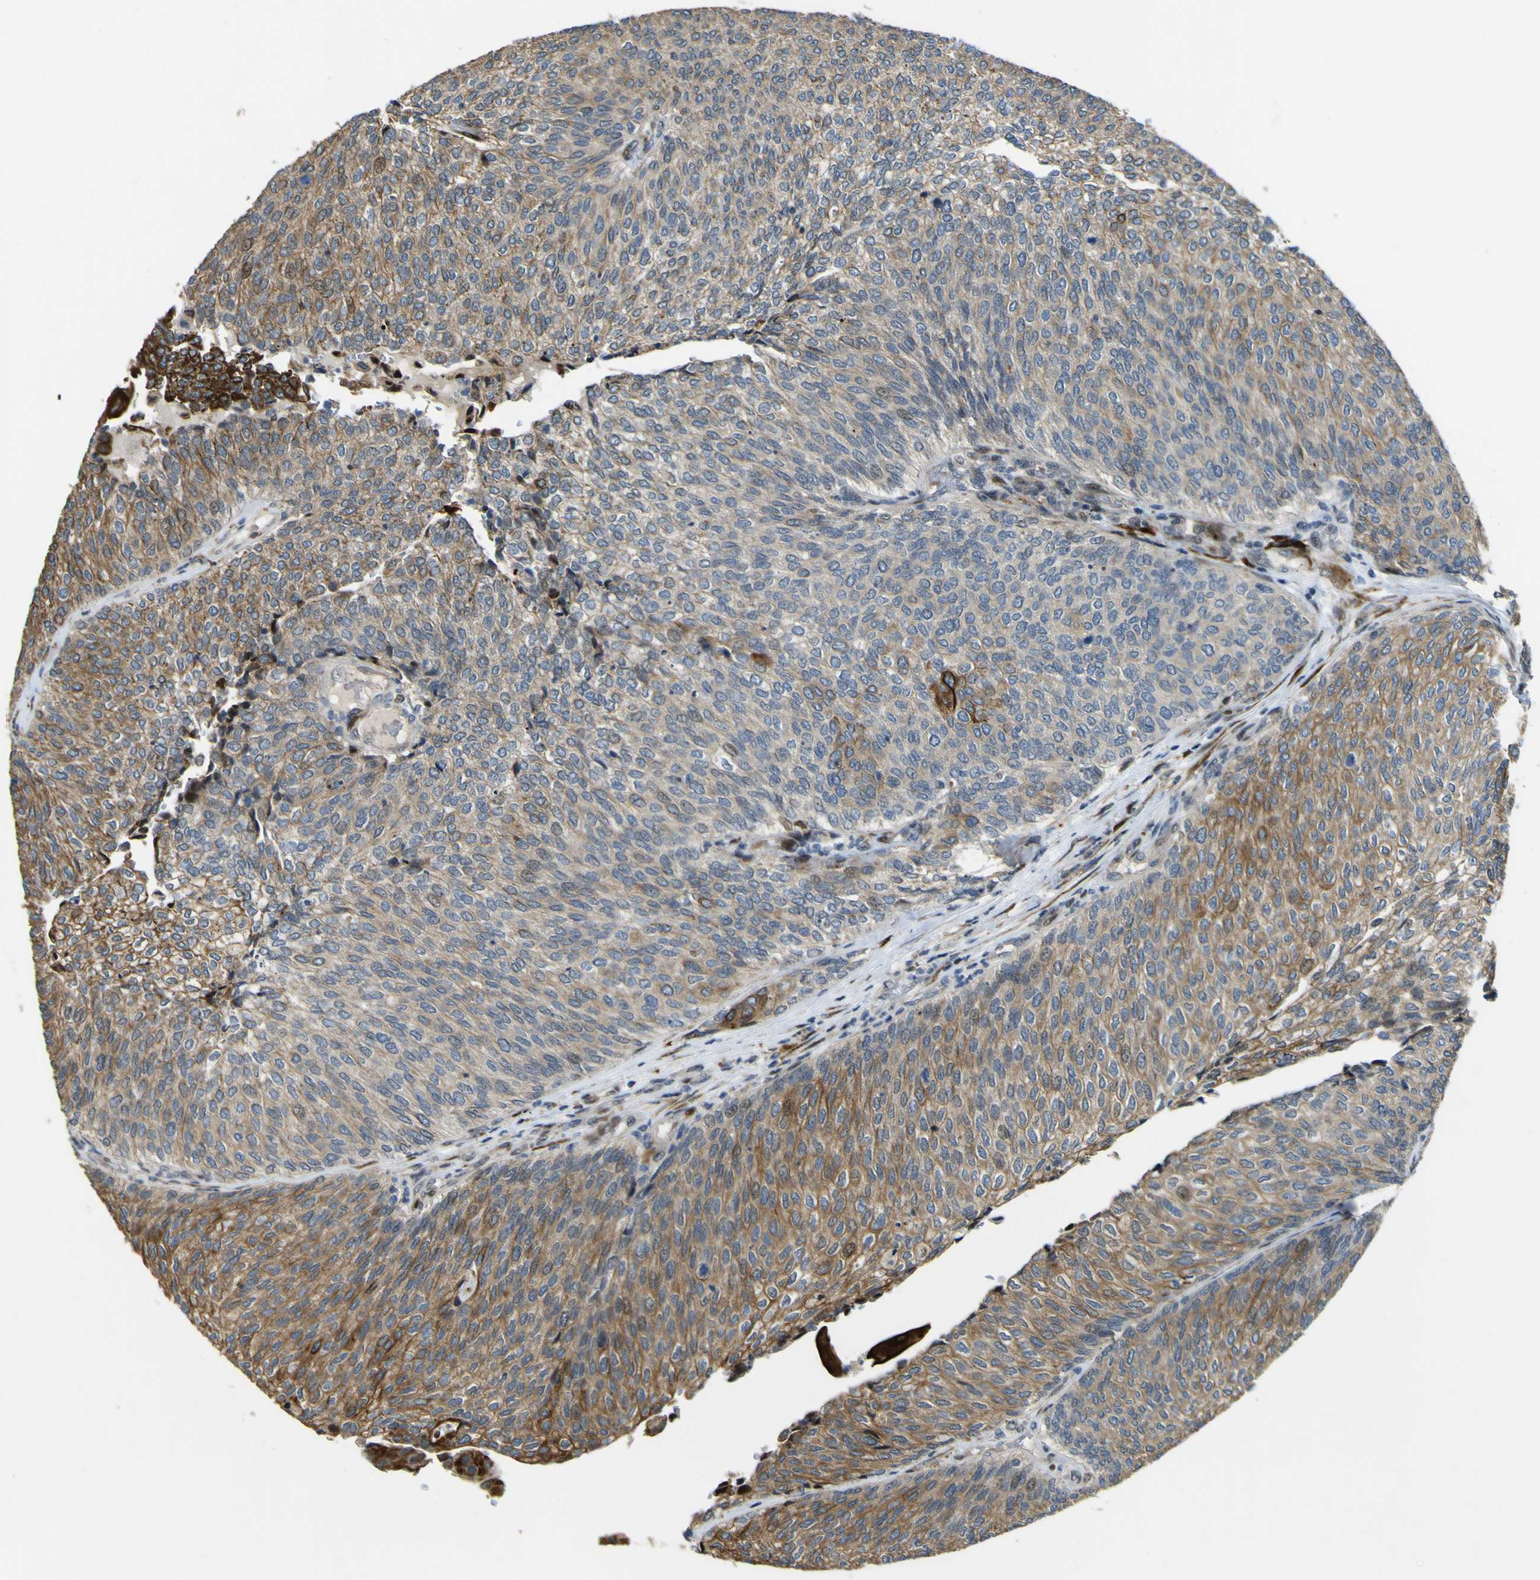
{"staining": {"intensity": "moderate", "quantity": "25%-75%", "location": "cytoplasmic/membranous"}, "tissue": "urothelial cancer", "cell_type": "Tumor cells", "image_type": "cancer", "snomed": [{"axis": "morphology", "description": "Urothelial carcinoma, Low grade"}, {"axis": "topography", "description": "Urinary bladder"}], "caption": "Brown immunohistochemical staining in urothelial cancer displays moderate cytoplasmic/membranous expression in about 25%-75% of tumor cells.", "gene": "LBHD1", "patient": {"sex": "female", "age": 79}}